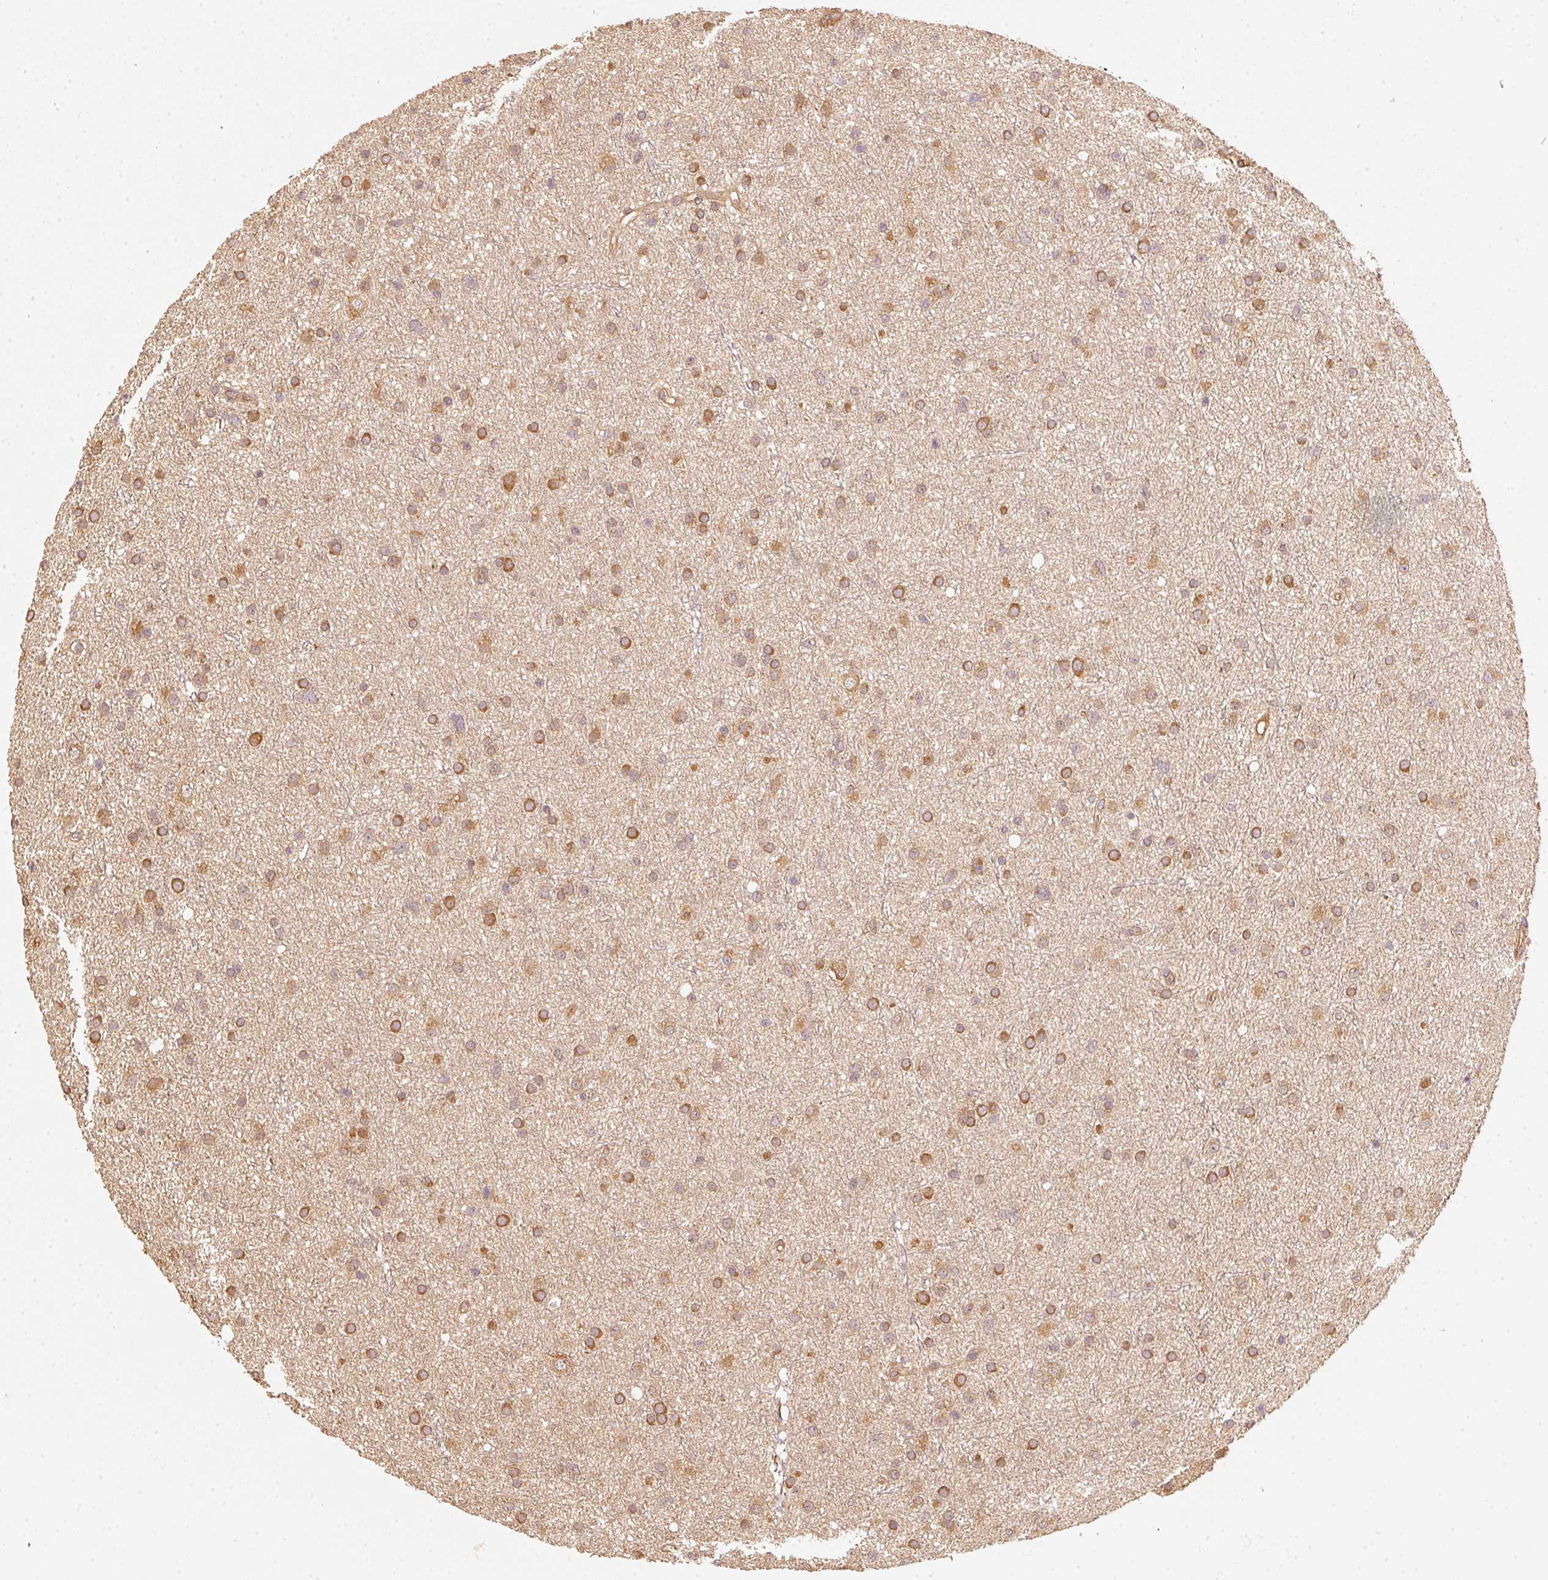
{"staining": {"intensity": "moderate", "quantity": ">75%", "location": "cytoplasmic/membranous"}, "tissue": "glioma", "cell_type": "Tumor cells", "image_type": "cancer", "snomed": [{"axis": "morphology", "description": "Glioma, malignant, Low grade"}, {"axis": "topography", "description": "Cerebral cortex"}], "caption": "Brown immunohistochemical staining in malignant low-grade glioma shows moderate cytoplasmic/membranous staining in approximately >75% of tumor cells. (DAB = brown stain, brightfield microscopy at high magnification).", "gene": "STAU1", "patient": {"sex": "female", "age": 39}}